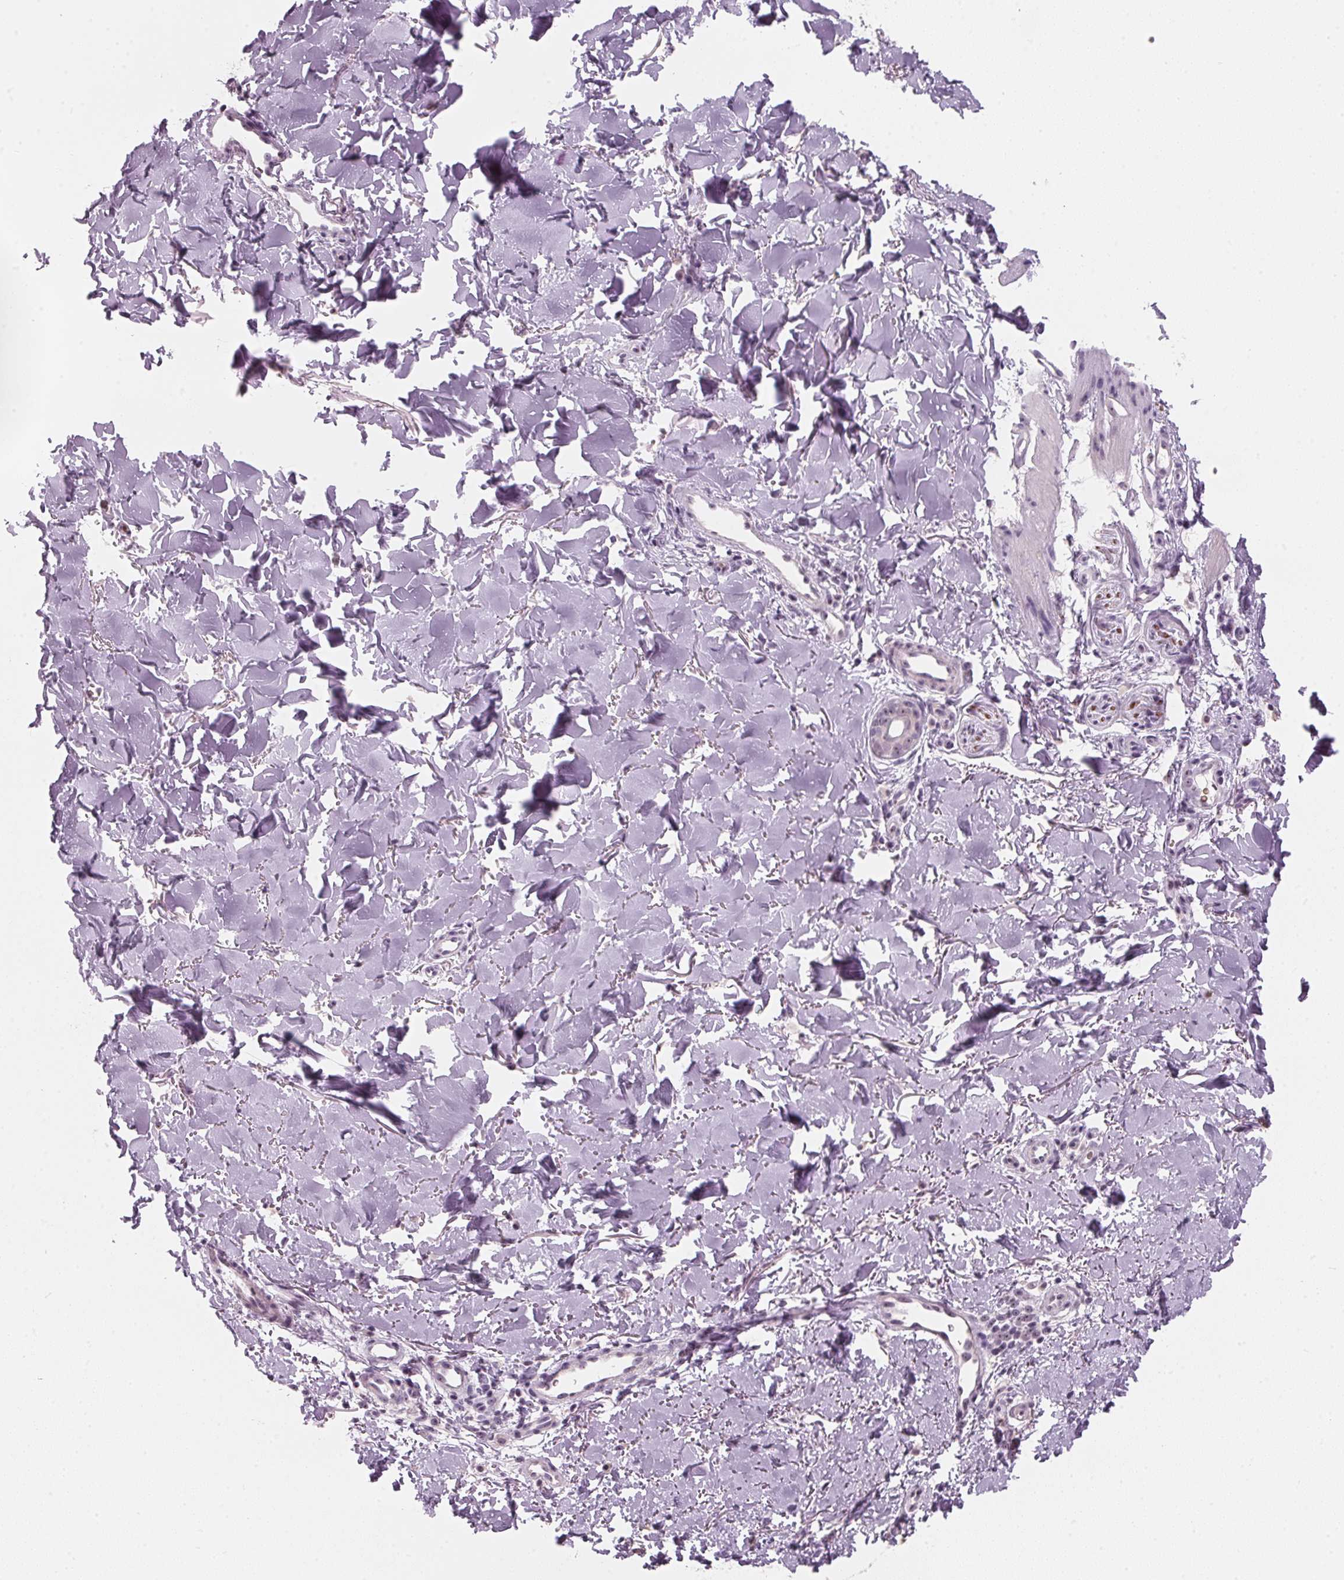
{"staining": {"intensity": "moderate", "quantity": ">75%", "location": "nuclear"}, "tissue": "skin cancer", "cell_type": "Tumor cells", "image_type": "cancer", "snomed": [{"axis": "morphology", "description": "Basal cell carcinoma"}, {"axis": "topography", "description": "Skin"}], "caption": "Protein expression analysis of skin cancer reveals moderate nuclear positivity in about >75% of tumor cells.", "gene": "DNTTIP2", "patient": {"sex": "female", "age": 69}}